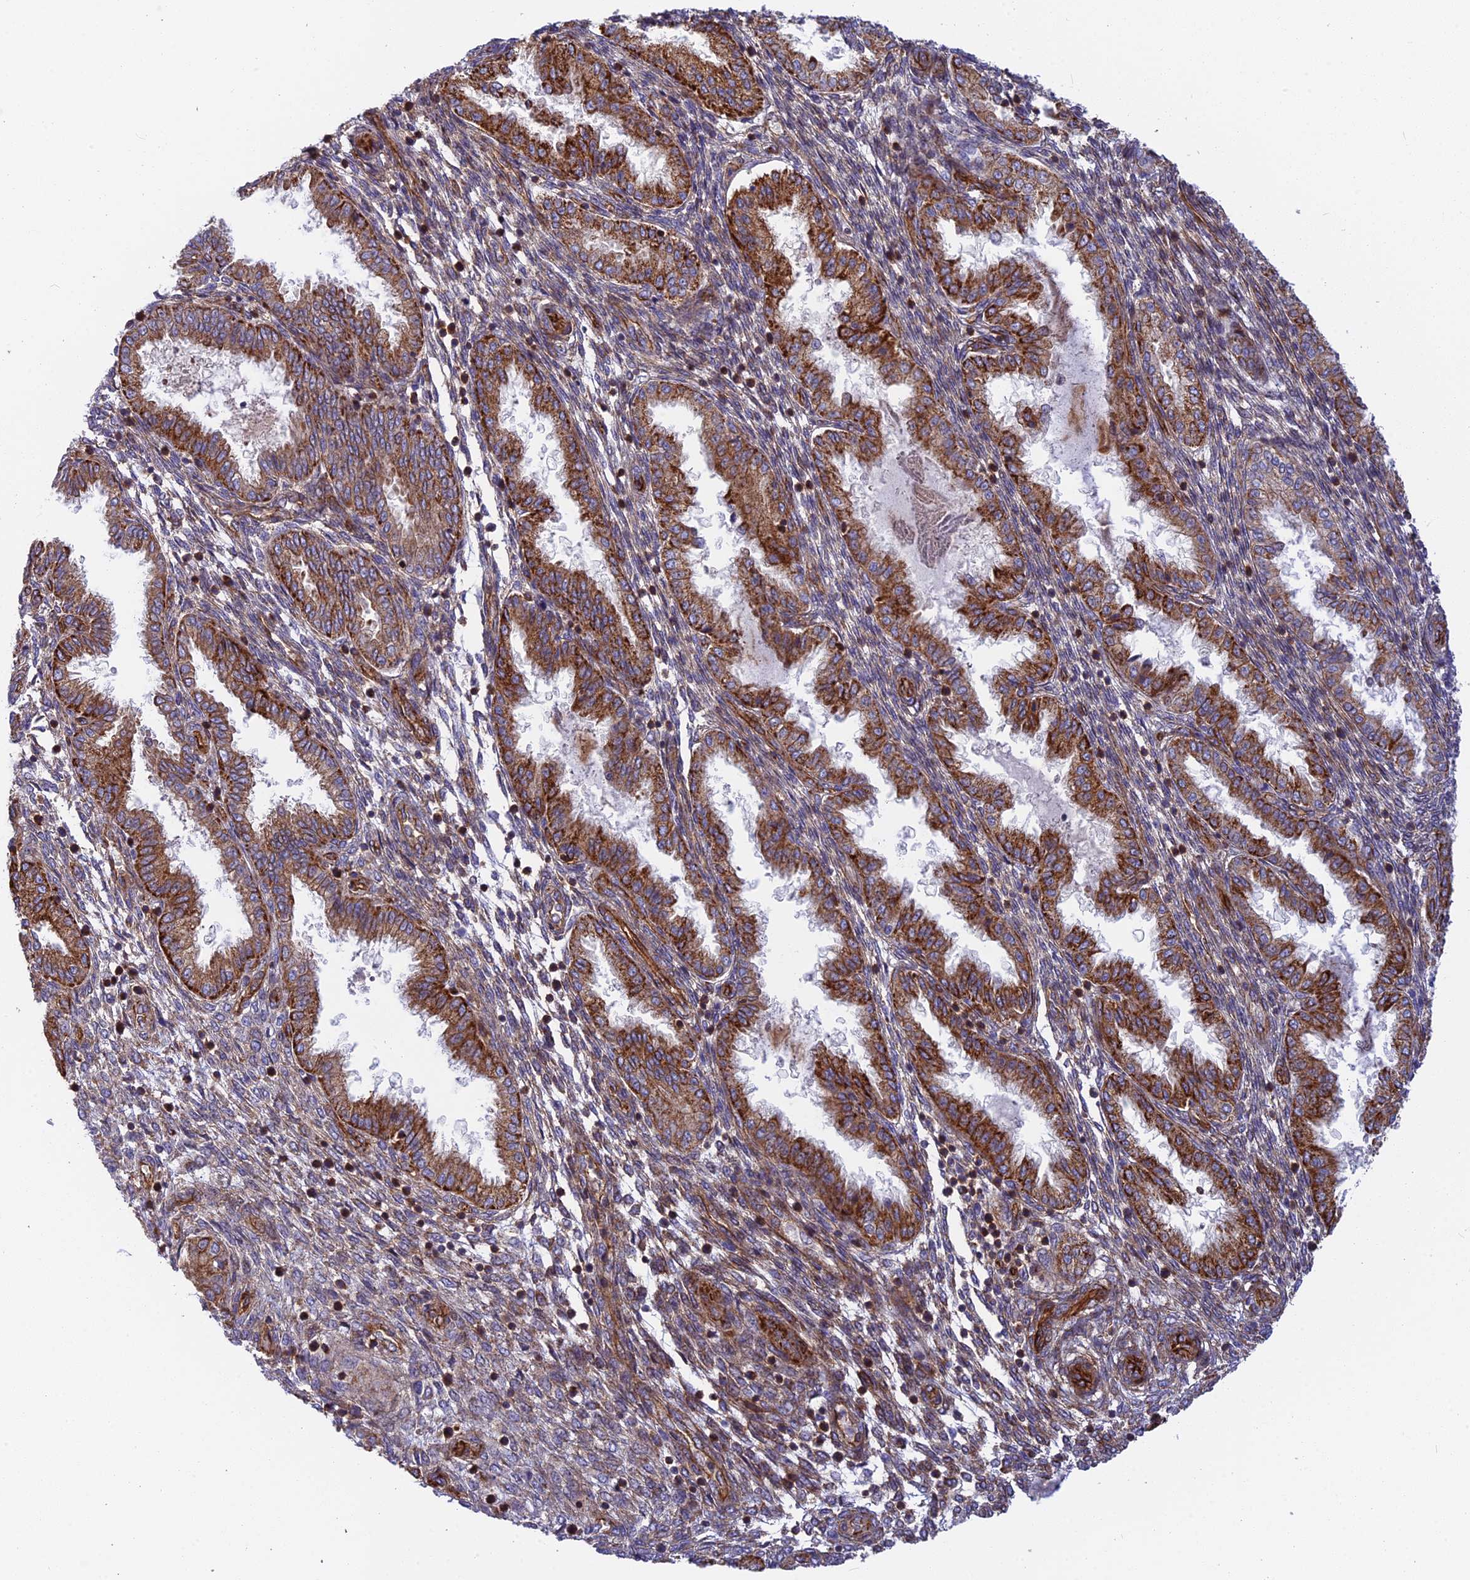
{"staining": {"intensity": "weak", "quantity": "<25%", "location": "cytoplasmic/membranous"}, "tissue": "endometrium", "cell_type": "Cells in endometrial stroma", "image_type": "normal", "snomed": [{"axis": "morphology", "description": "Normal tissue, NOS"}, {"axis": "topography", "description": "Endometrium"}], "caption": "Cells in endometrial stroma are negative for brown protein staining in normal endometrium. (Brightfield microscopy of DAB (3,3'-diaminobenzidine) immunohistochemistry at high magnification).", "gene": "CNBD2", "patient": {"sex": "female", "age": 33}}